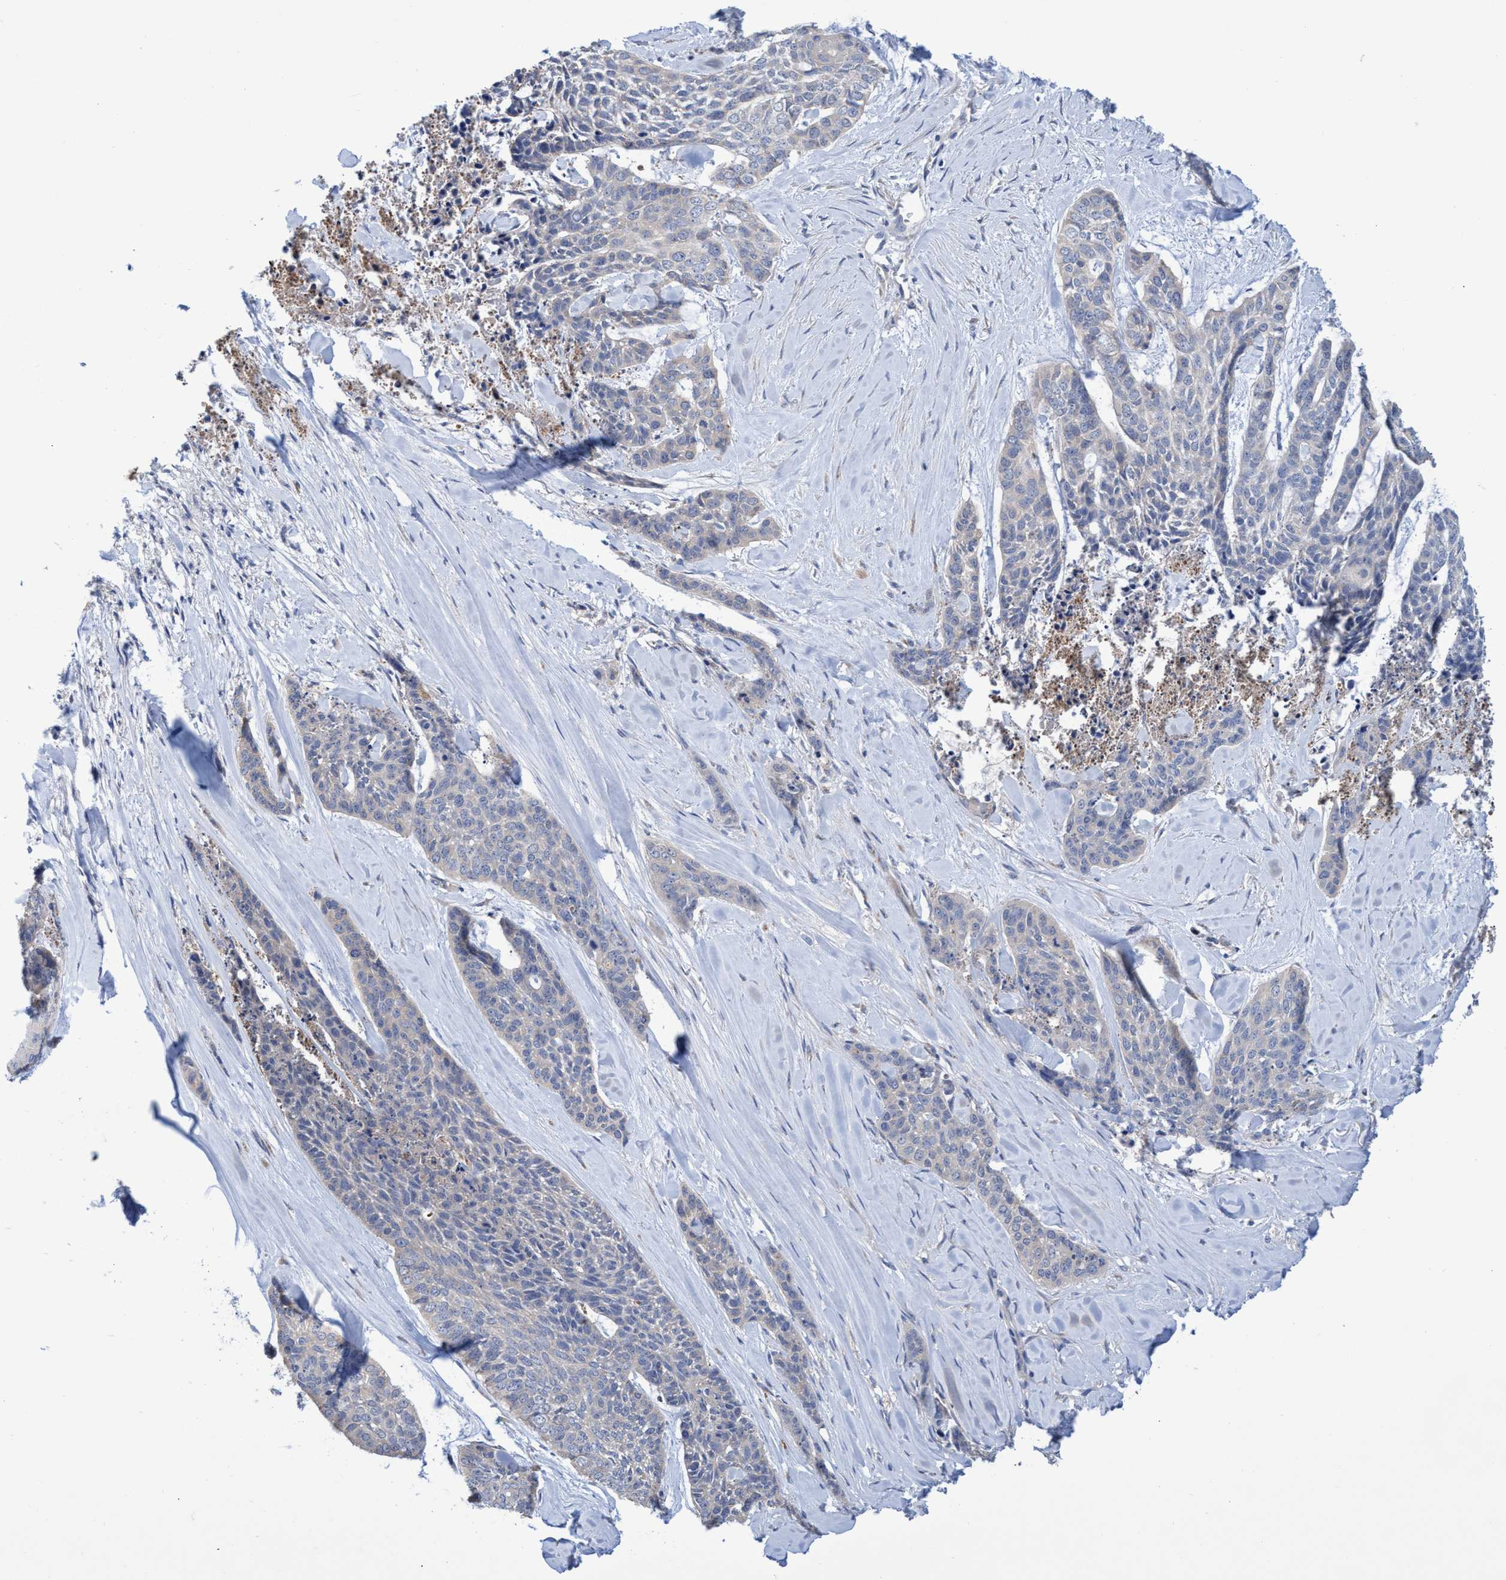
{"staining": {"intensity": "weak", "quantity": "<25%", "location": "cytoplasmic/membranous"}, "tissue": "skin cancer", "cell_type": "Tumor cells", "image_type": "cancer", "snomed": [{"axis": "morphology", "description": "Basal cell carcinoma"}, {"axis": "topography", "description": "Skin"}], "caption": "An IHC image of skin cancer is shown. There is no staining in tumor cells of skin cancer.", "gene": "SVEP1", "patient": {"sex": "female", "age": 64}}